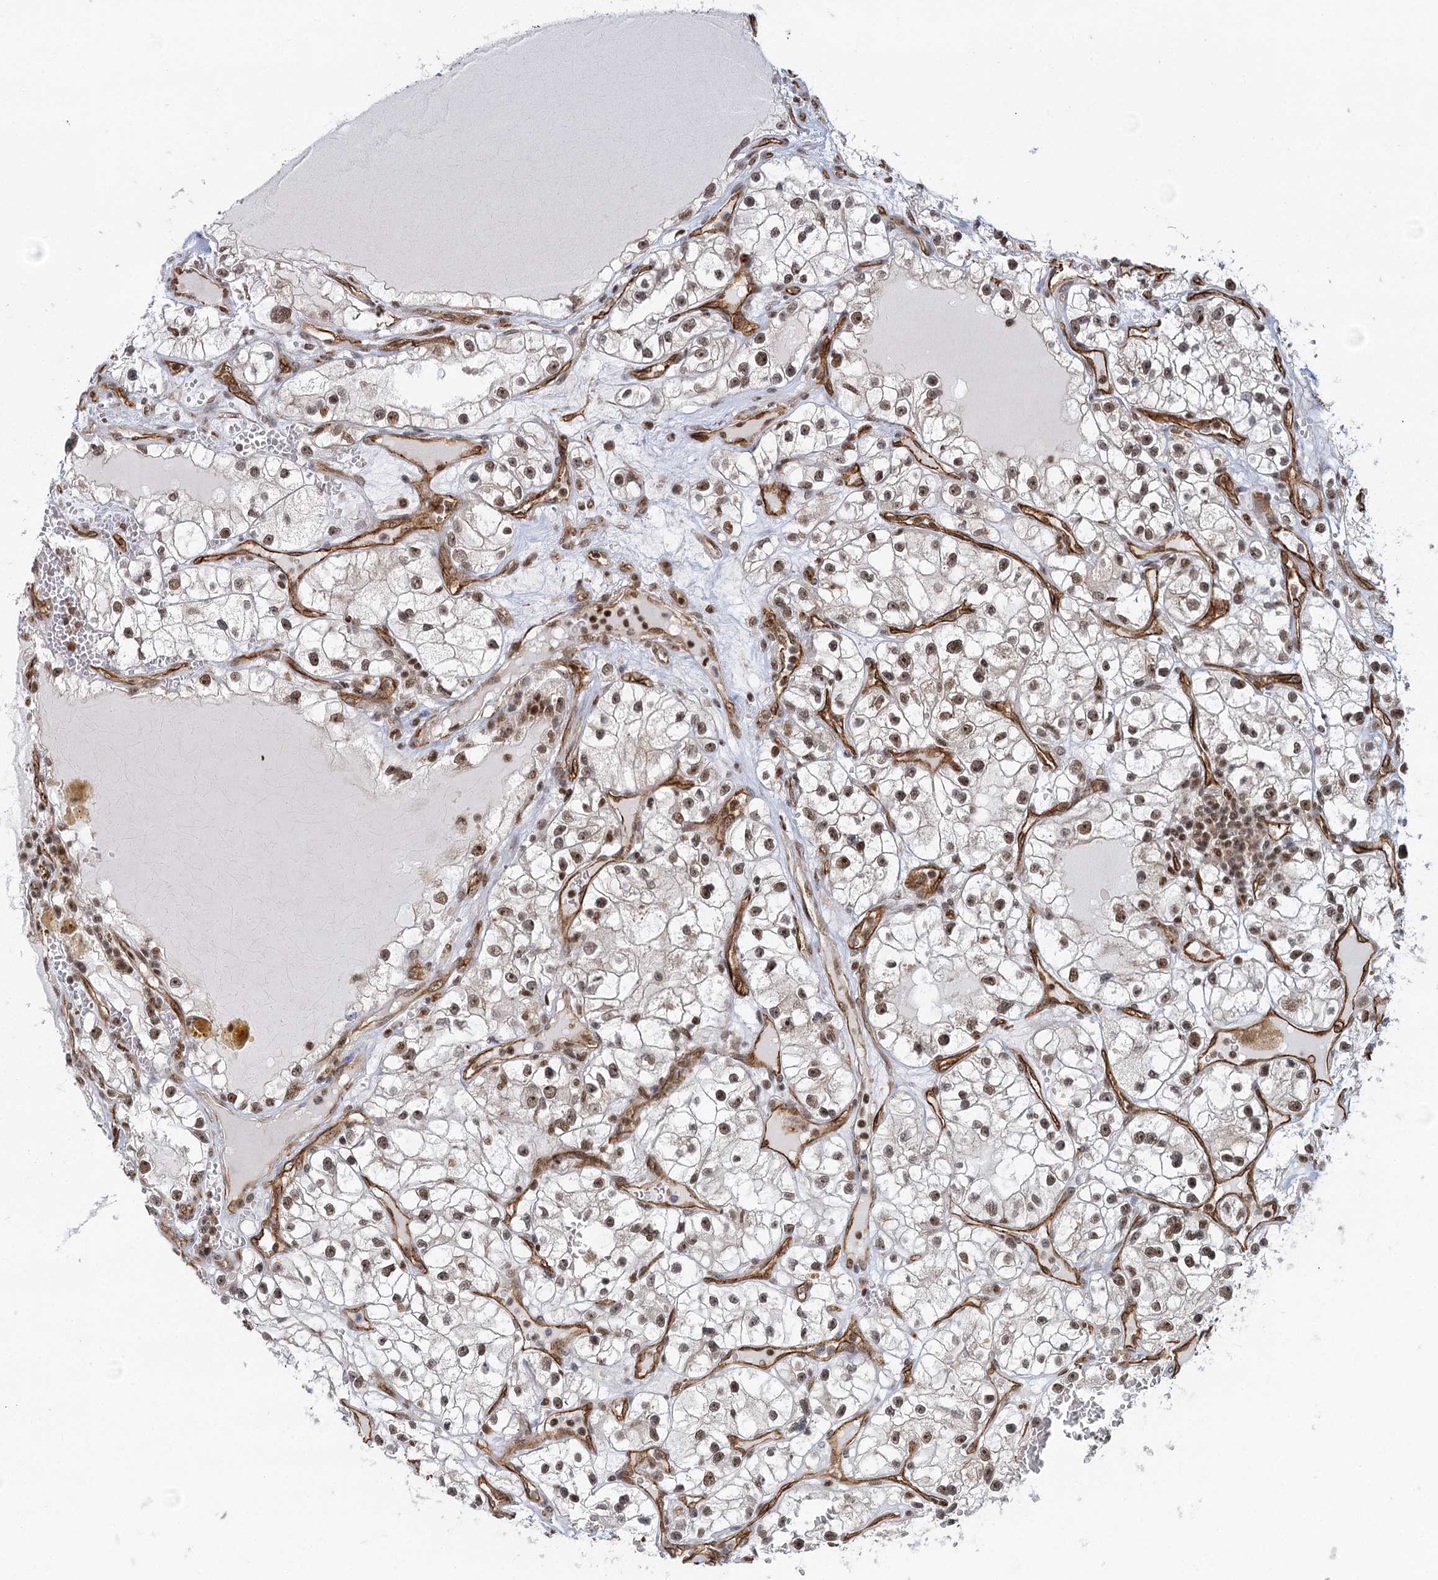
{"staining": {"intensity": "moderate", "quantity": "25%-75%", "location": "nuclear"}, "tissue": "renal cancer", "cell_type": "Tumor cells", "image_type": "cancer", "snomed": [{"axis": "morphology", "description": "Adenocarcinoma, NOS"}, {"axis": "topography", "description": "Kidney"}], "caption": "Protein expression by IHC displays moderate nuclear staining in approximately 25%-75% of tumor cells in renal cancer.", "gene": "GPATCH11", "patient": {"sex": "female", "age": 57}}